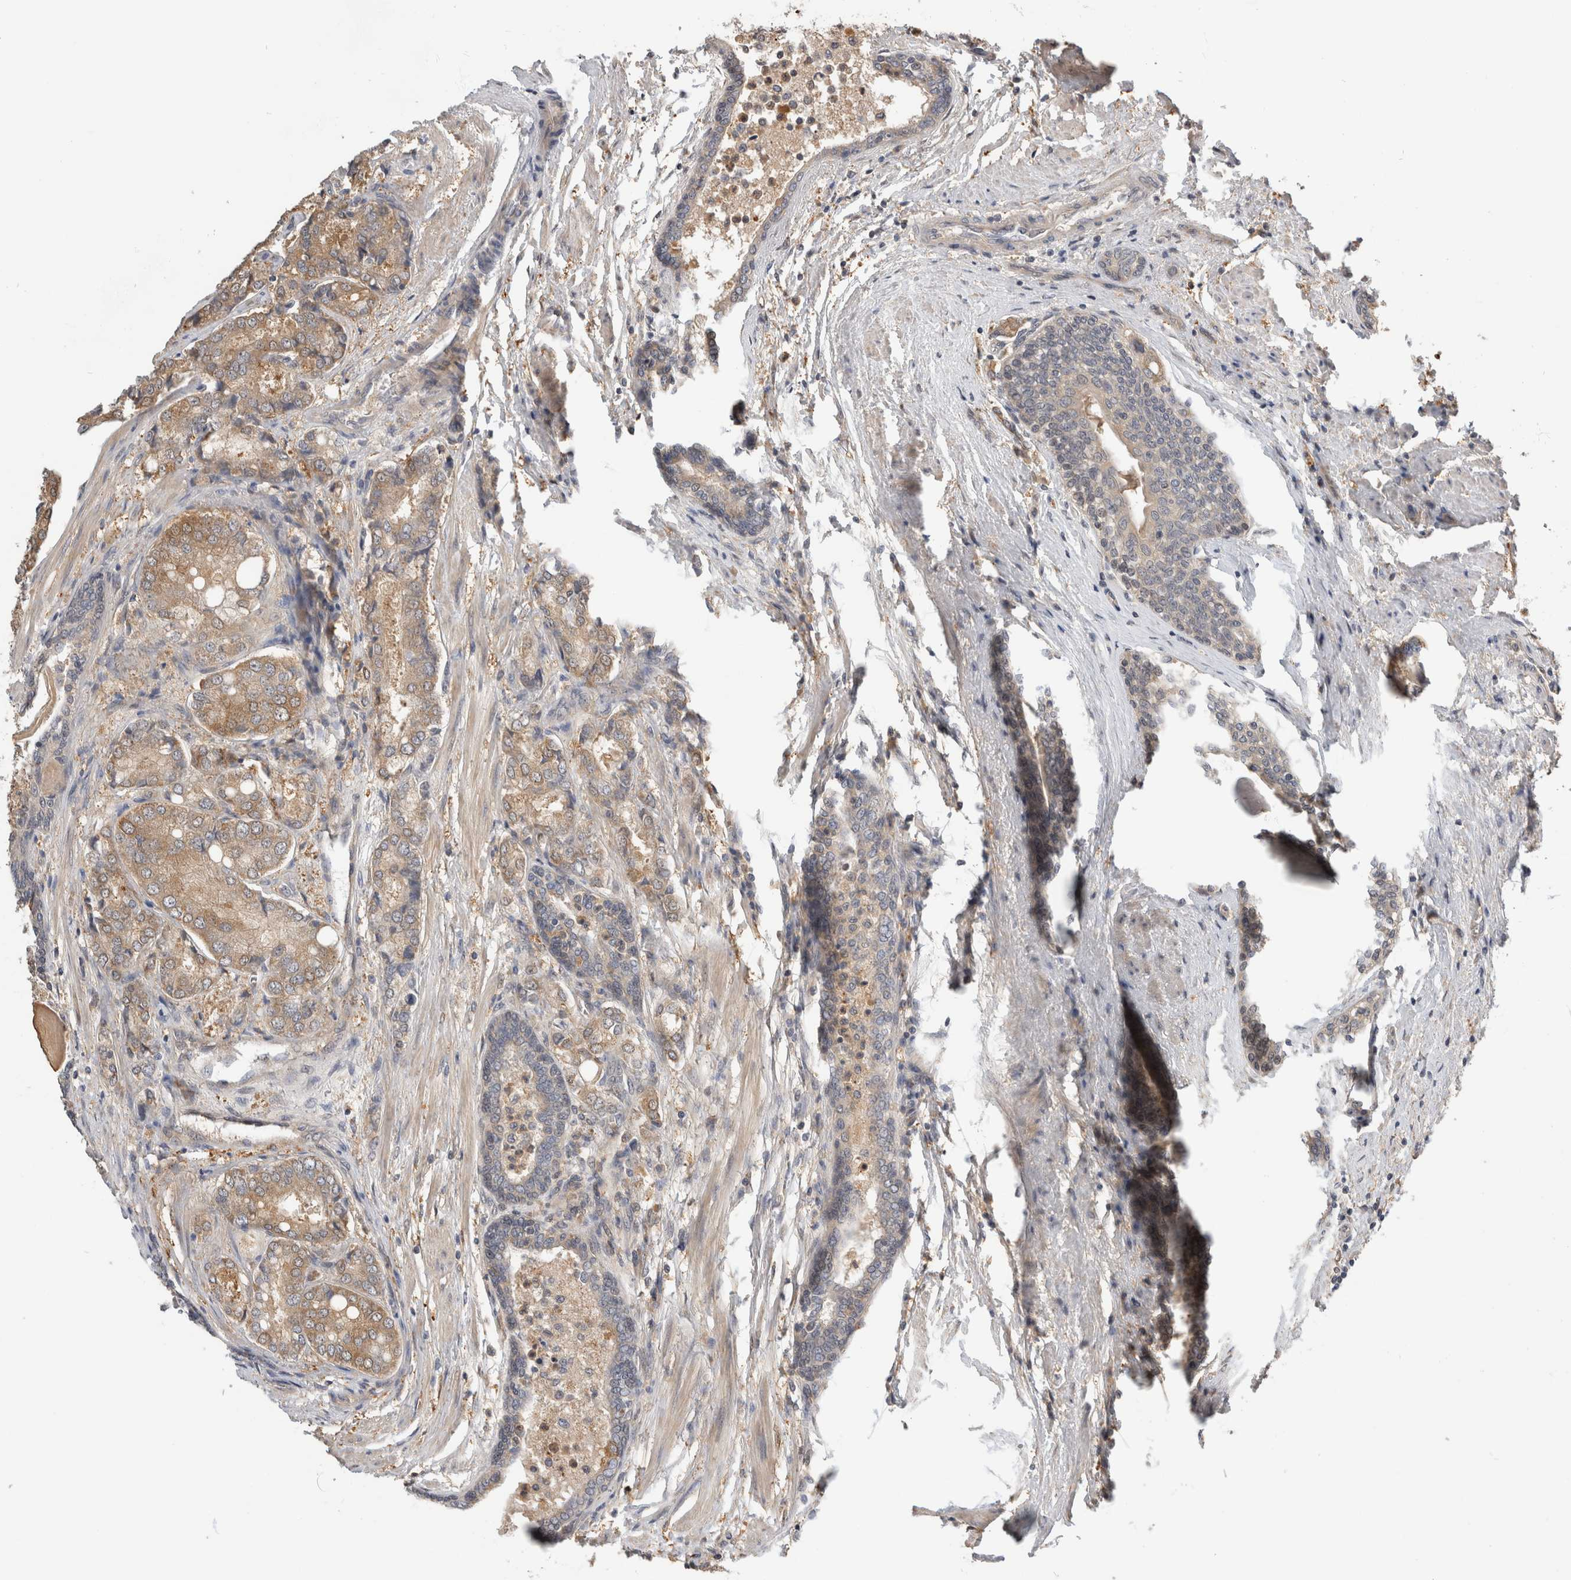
{"staining": {"intensity": "moderate", "quantity": ">75%", "location": "cytoplasmic/membranous"}, "tissue": "prostate cancer", "cell_type": "Tumor cells", "image_type": "cancer", "snomed": [{"axis": "morphology", "description": "Adenocarcinoma, High grade"}, {"axis": "topography", "description": "Prostate"}], "caption": "Immunohistochemical staining of human adenocarcinoma (high-grade) (prostate) displays medium levels of moderate cytoplasmic/membranous staining in about >75% of tumor cells.", "gene": "PGM1", "patient": {"sex": "male", "age": 50}}